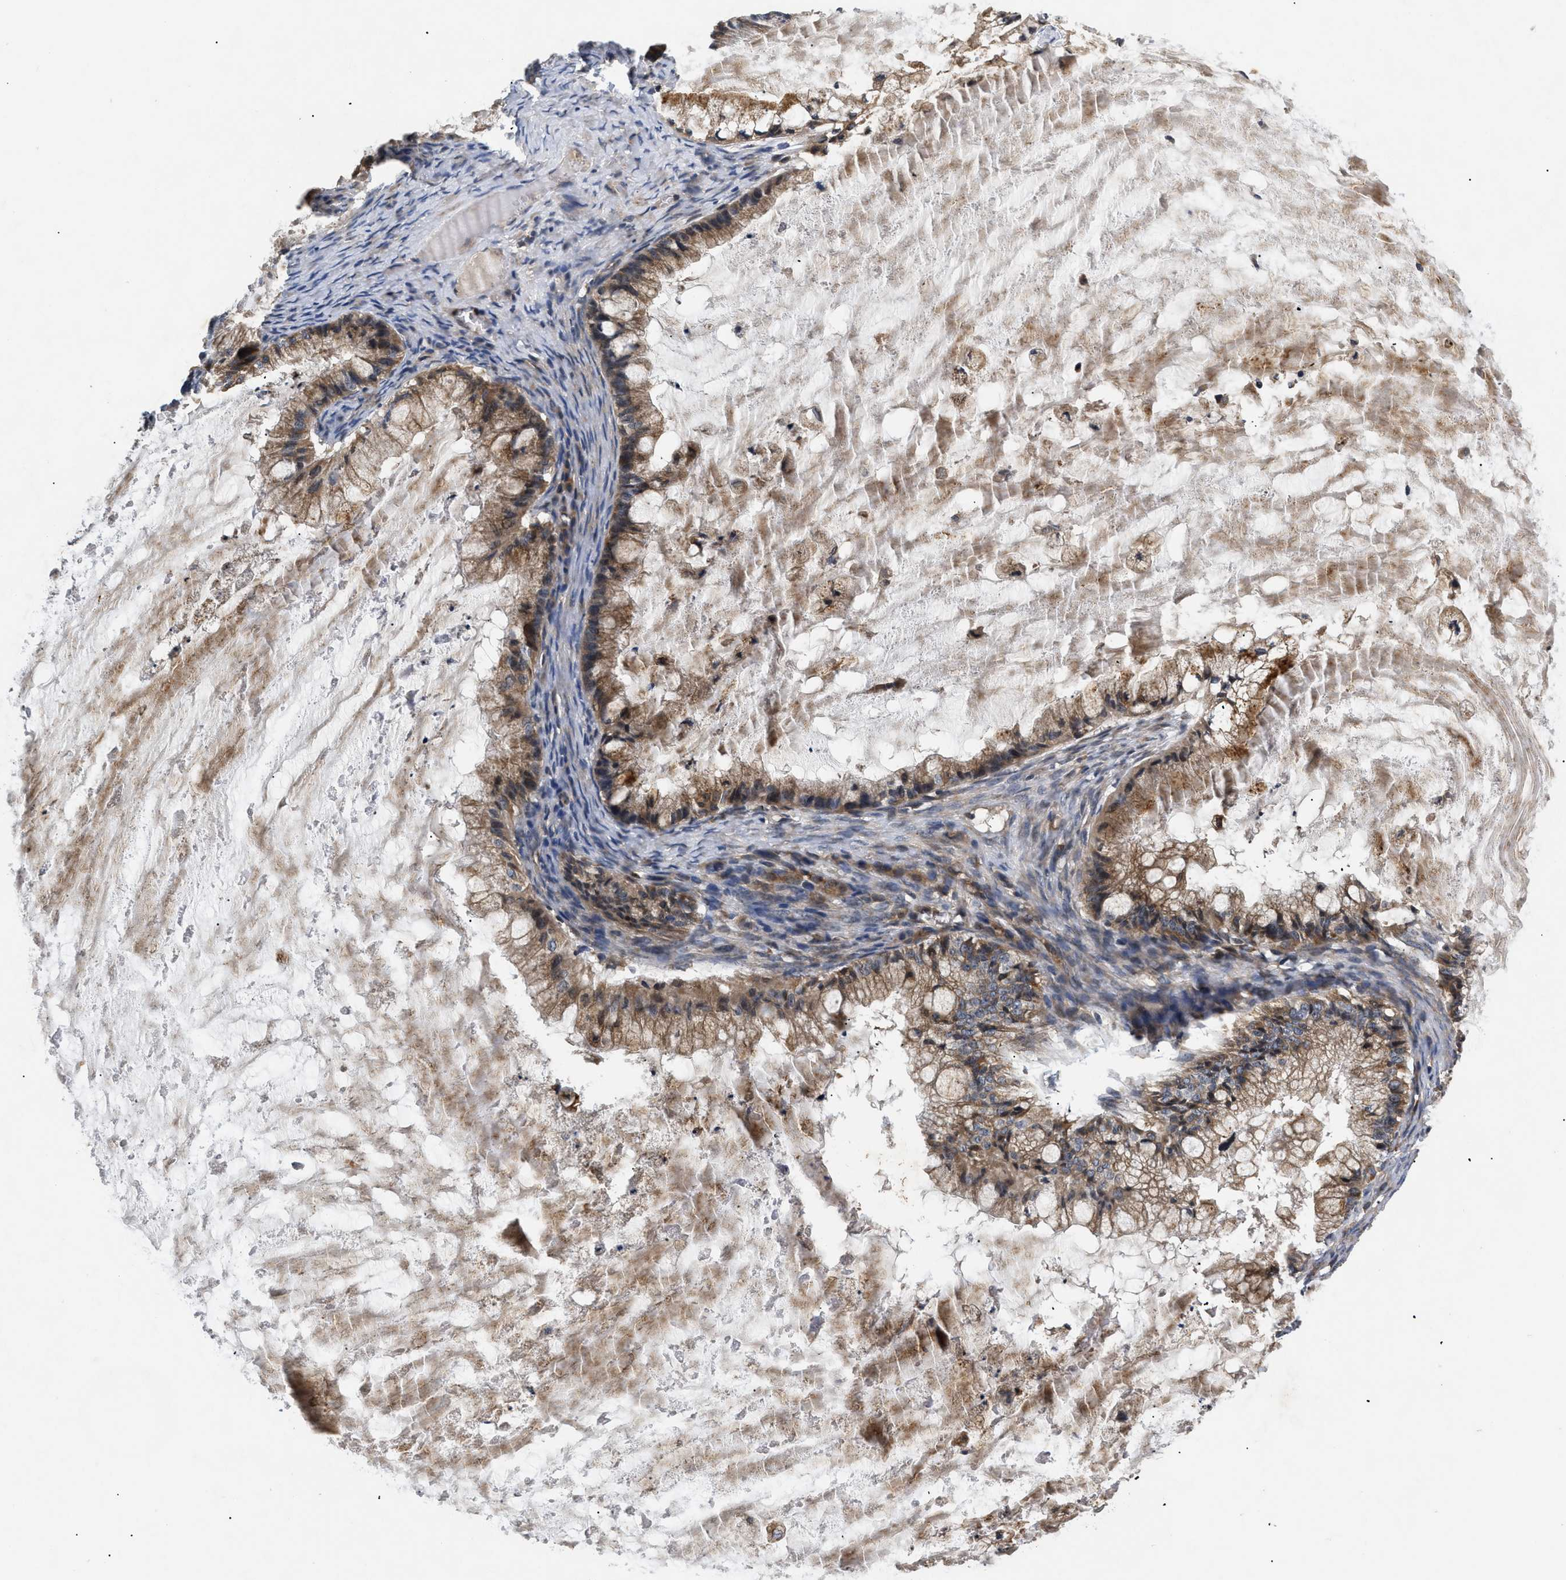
{"staining": {"intensity": "moderate", "quantity": ">75%", "location": "cytoplasmic/membranous"}, "tissue": "ovarian cancer", "cell_type": "Tumor cells", "image_type": "cancer", "snomed": [{"axis": "morphology", "description": "Cystadenocarcinoma, mucinous, NOS"}, {"axis": "topography", "description": "Ovary"}], "caption": "Brown immunohistochemical staining in ovarian cancer (mucinous cystadenocarcinoma) reveals moderate cytoplasmic/membranous positivity in about >75% of tumor cells.", "gene": "HMGCR", "patient": {"sex": "female", "age": 57}}